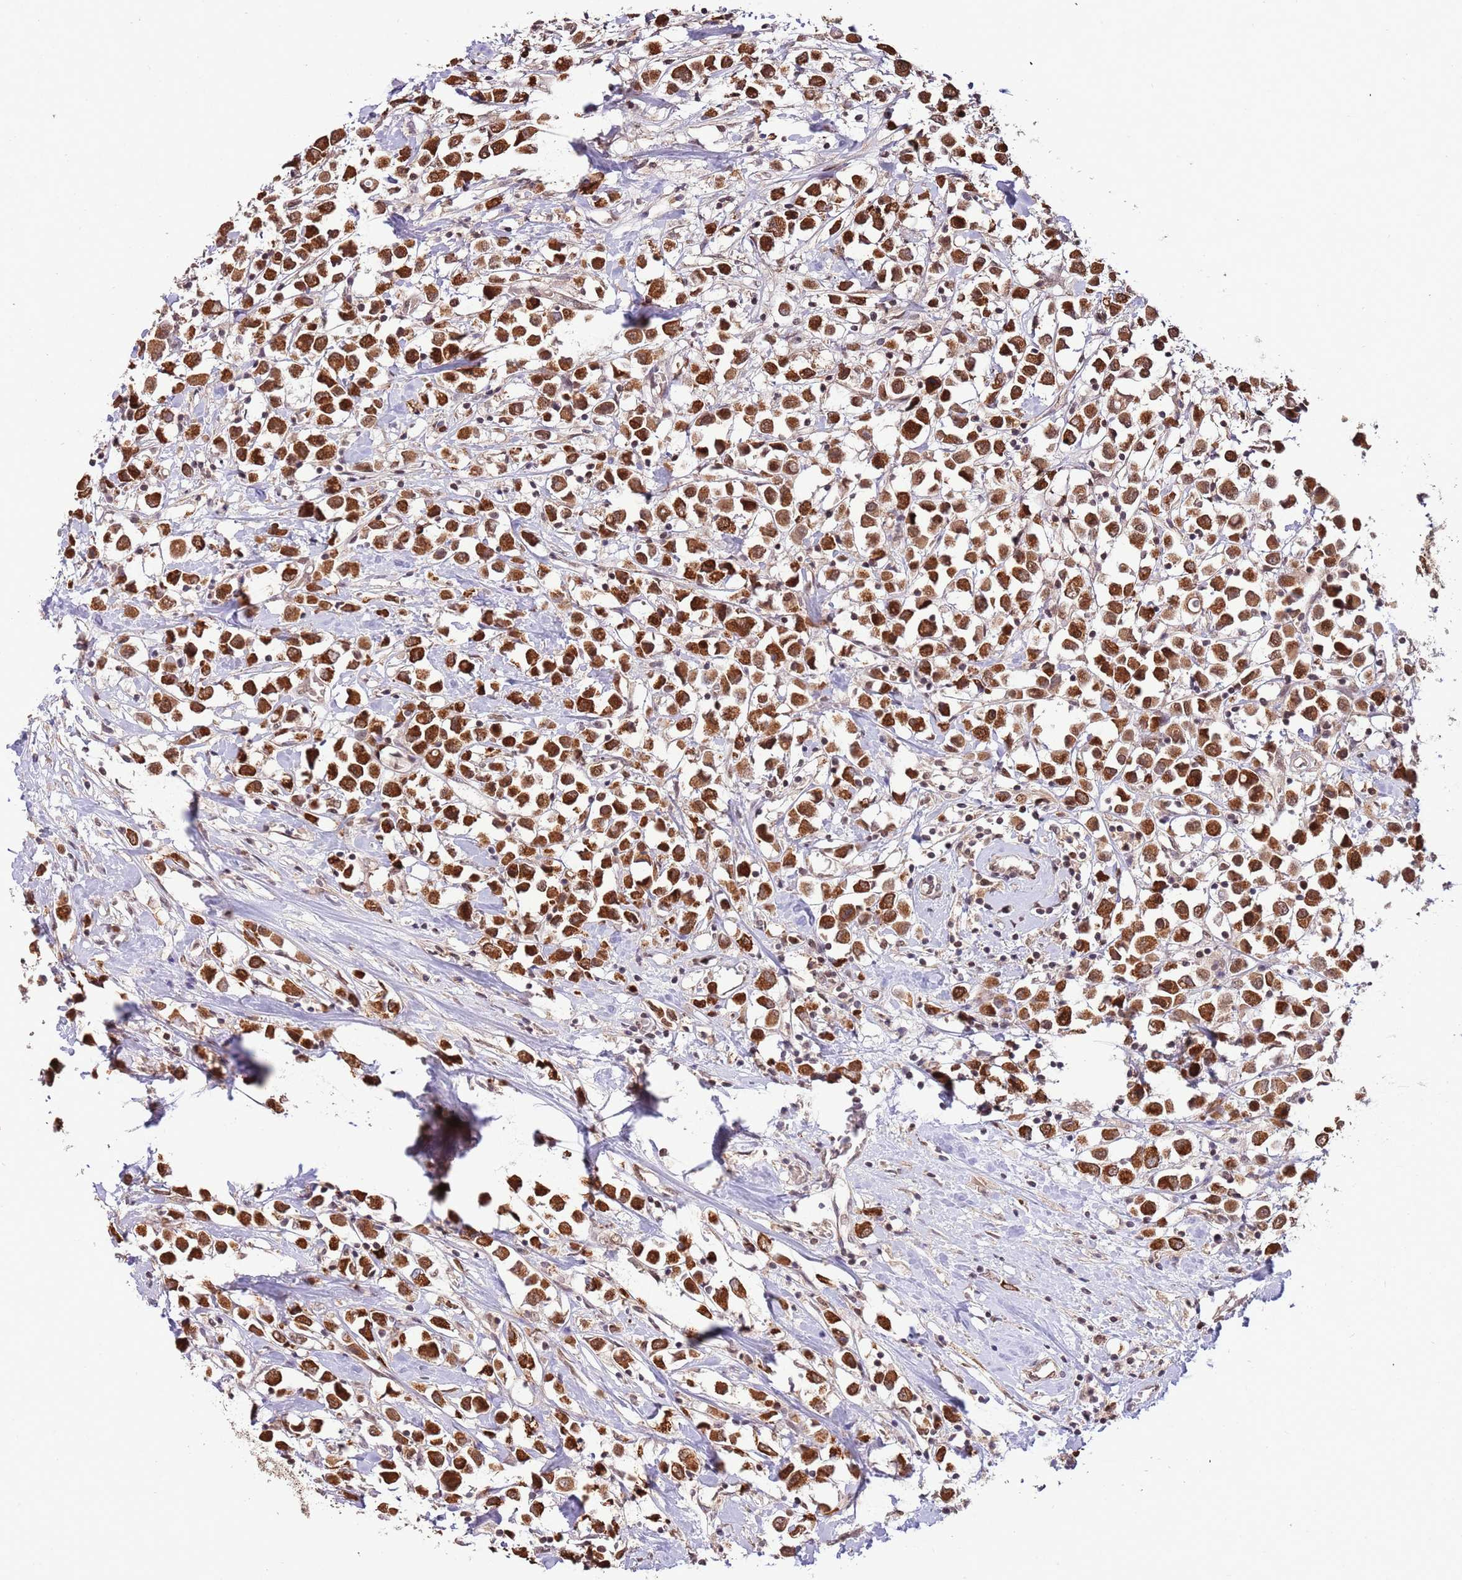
{"staining": {"intensity": "strong", "quantity": ">75%", "location": "cytoplasmic/membranous,nuclear"}, "tissue": "breast cancer", "cell_type": "Tumor cells", "image_type": "cancer", "snomed": [{"axis": "morphology", "description": "Duct carcinoma"}, {"axis": "topography", "description": "Breast"}], "caption": "Protein expression analysis of breast intraductal carcinoma exhibits strong cytoplasmic/membranous and nuclear expression in approximately >75% of tumor cells. Using DAB (3,3'-diaminobenzidine) (brown) and hematoxylin (blue) stains, captured at high magnification using brightfield microscopy.", "gene": "RIF1", "patient": {"sex": "female", "age": 61}}